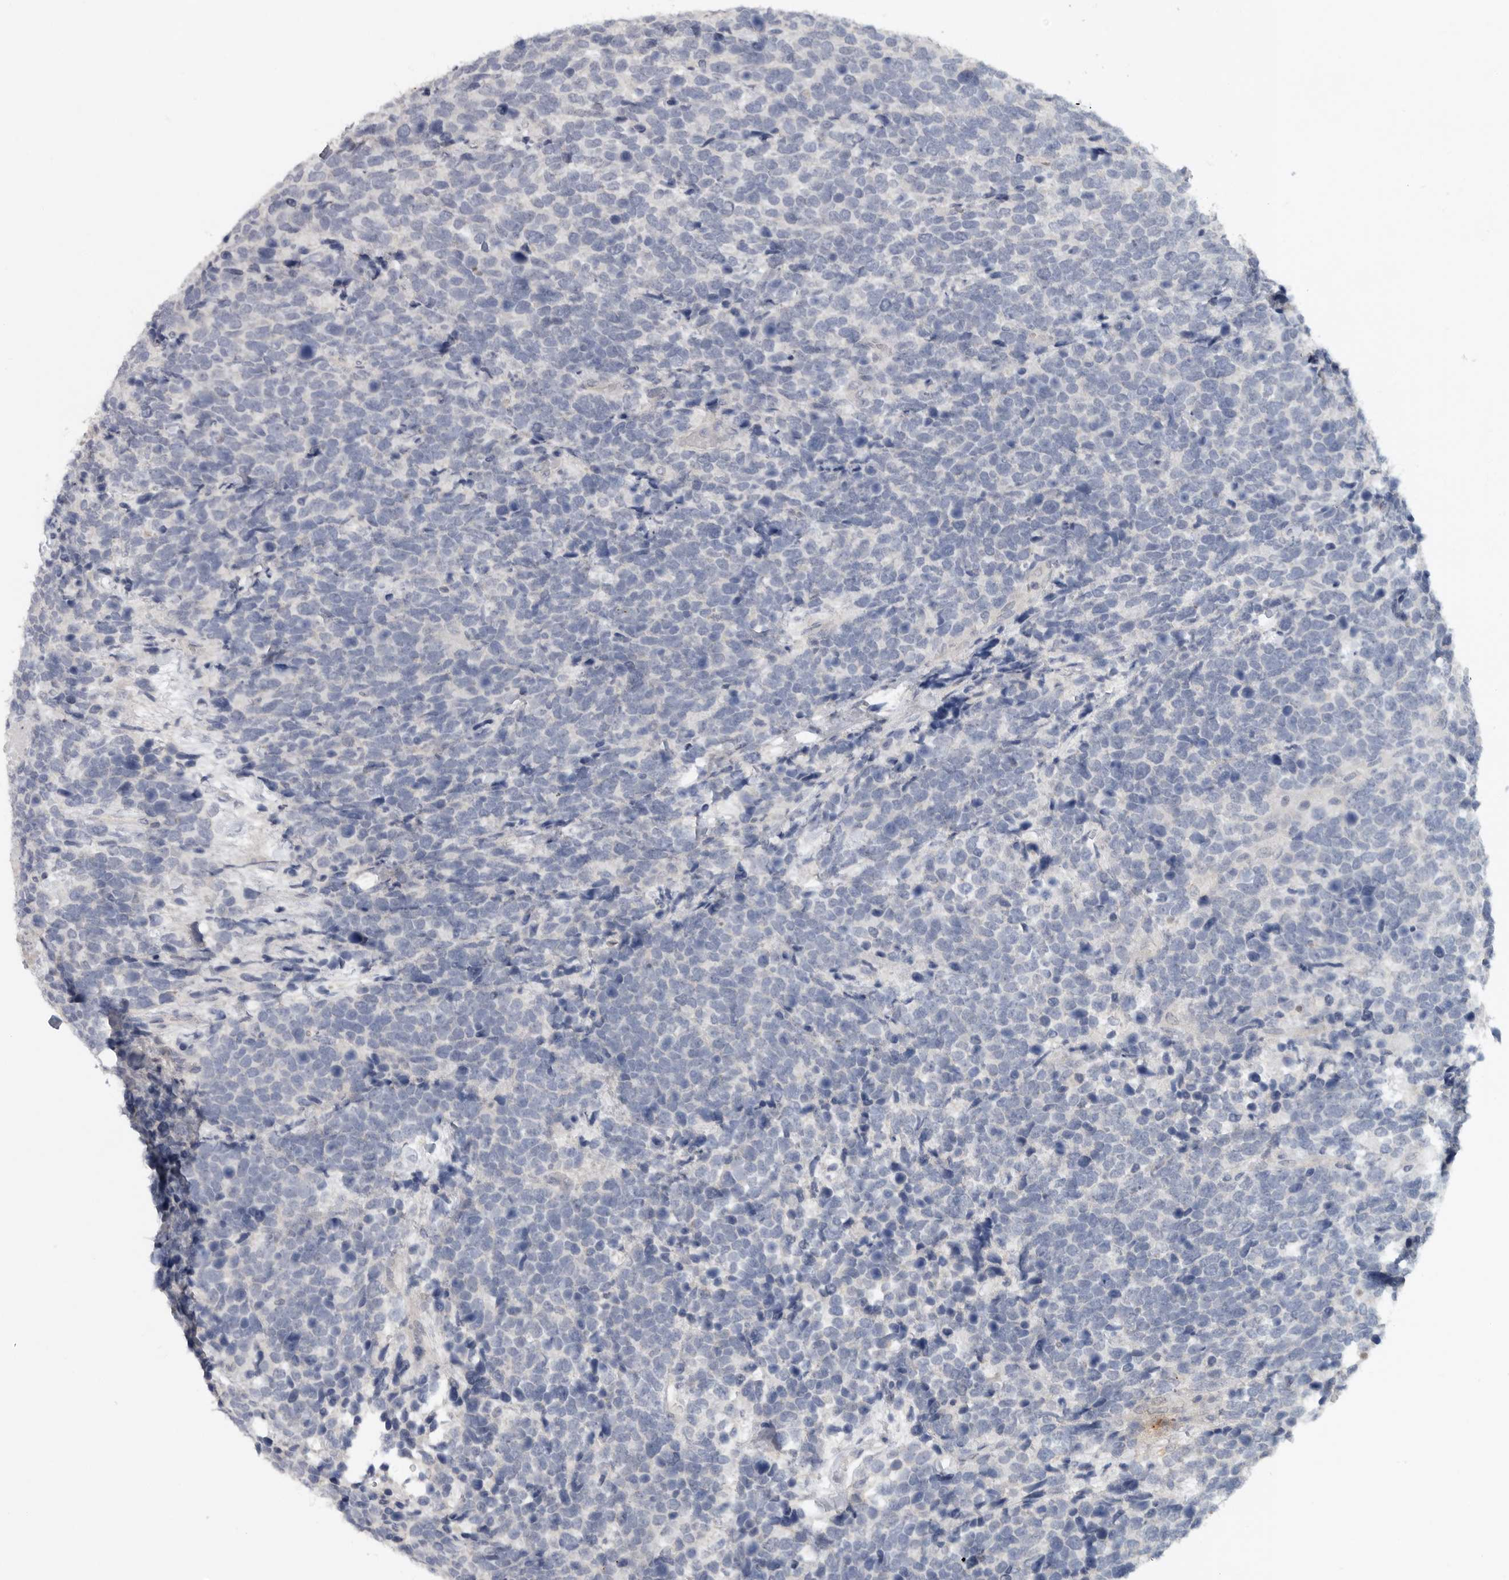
{"staining": {"intensity": "negative", "quantity": "none", "location": "none"}, "tissue": "urothelial cancer", "cell_type": "Tumor cells", "image_type": "cancer", "snomed": [{"axis": "morphology", "description": "Urothelial carcinoma, High grade"}, {"axis": "topography", "description": "Urinary bladder"}], "caption": "This is an immunohistochemistry (IHC) photomicrograph of high-grade urothelial carcinoma. There is no positivity in tumor cells.", "gene": "REG4", "patient": {"sex": "female", "age": 82}}